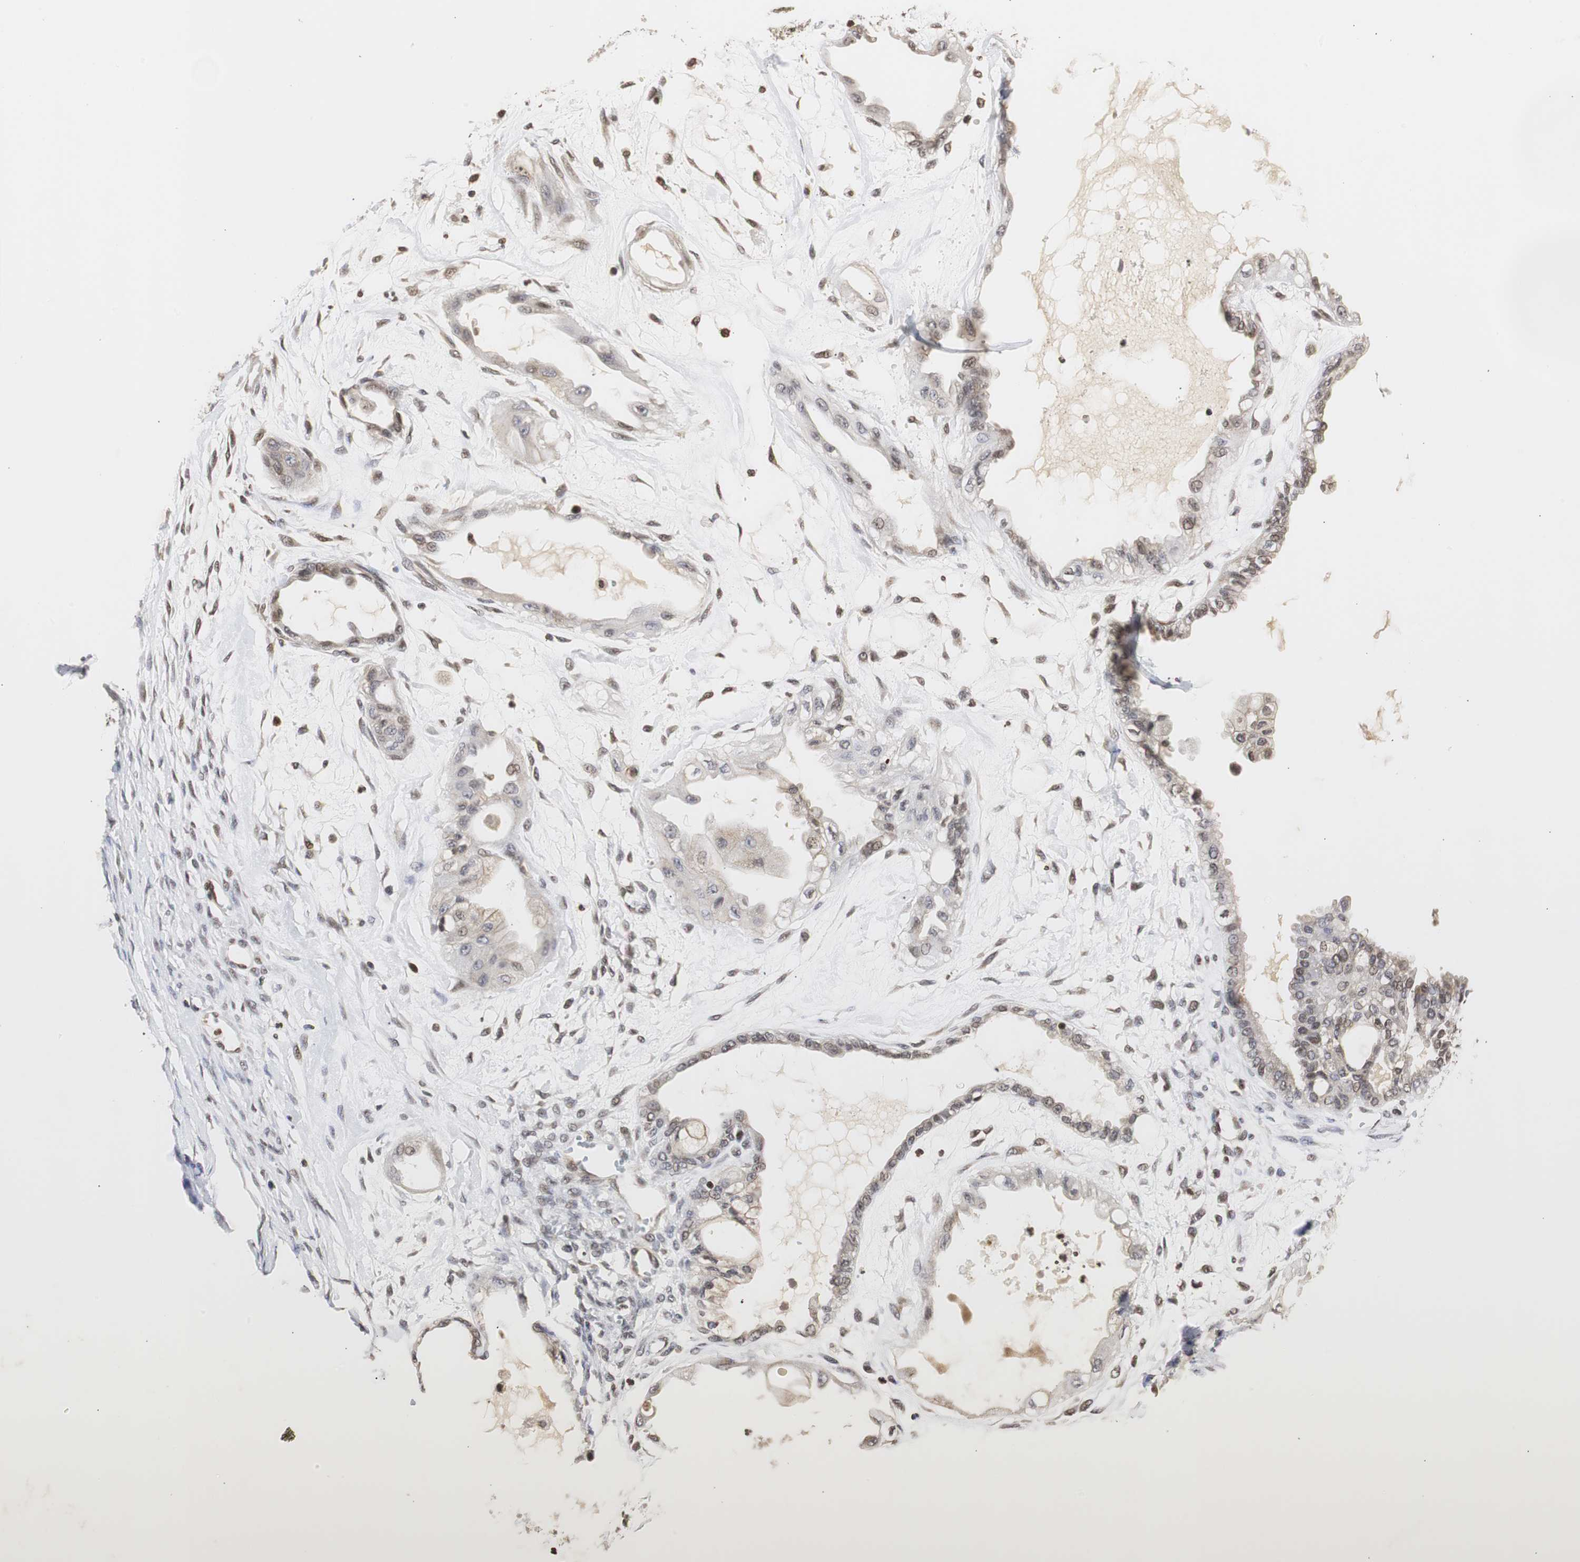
{"staining": {"intensity": "moderate", "quantity": "25%-75%", "location": "nuclear"}, "tissue": "ovarian cancer", "cell_type": "Tumor cells", "image_type": "cancer", "snomed": [{"axis": "morphology", "description": "Carcinoma, NOS"}, {"axis": "morphology", "description": "Carcinoma, endometroid"}, {"axis": "topography", "description": "Ovary"}], "caption": "About 25%-75% of tumor cells in human ovarian cancer display moderate nuclear protein expression as visualized by brown immunohistochemical staining.", "gene": "ZFC3H1", "patient": {"sex": "female", "age": 50}}